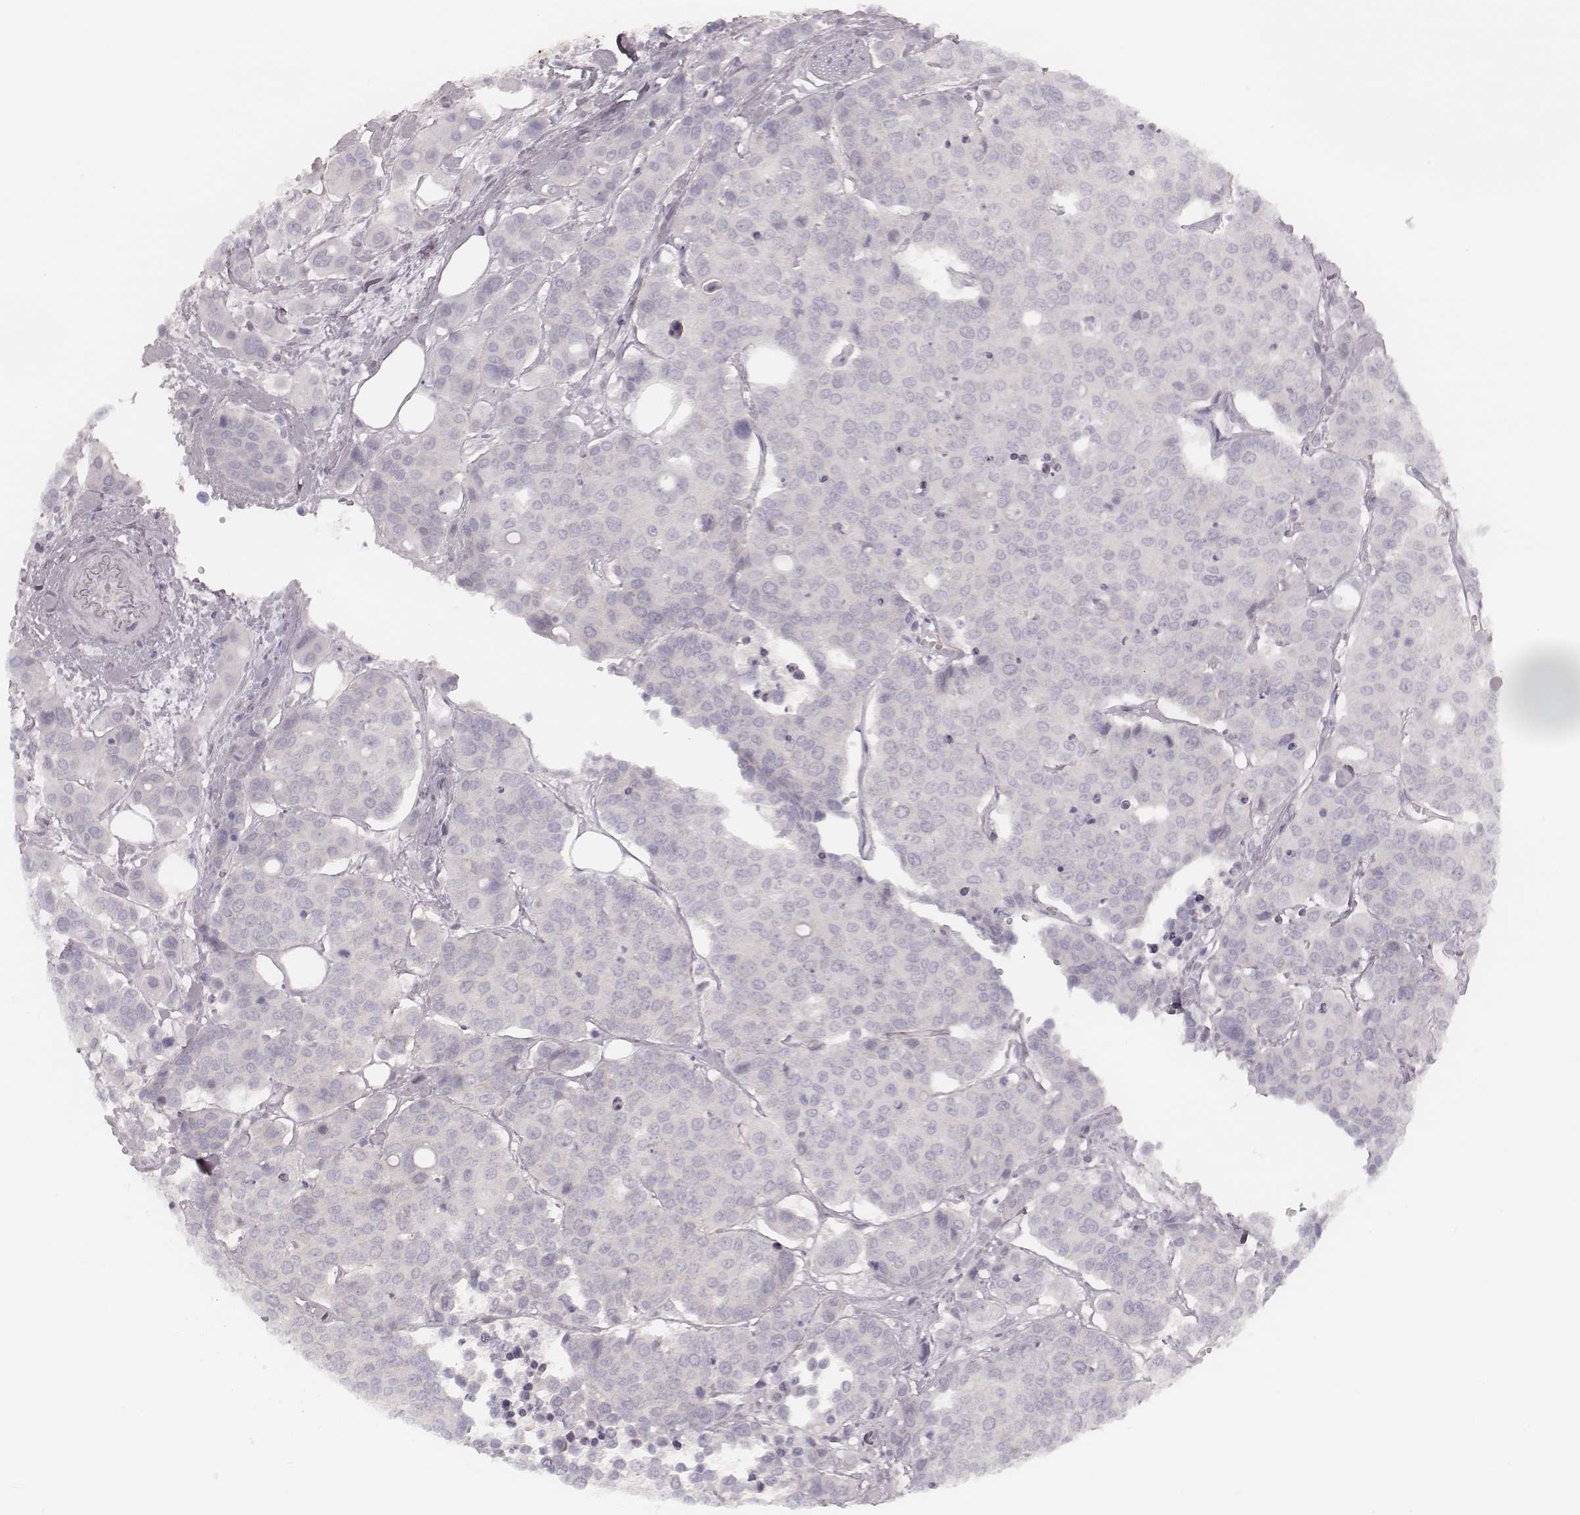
{"staining": {"intensity": "negative", "quantity": "none", "location": "none"}, "tissue": "carcinoid", "cell_type": "Tumor cells", "image_type": "cancer", "snomed": [{"axis": "morphology", "description": "Carcinoid, malignant, NOS"}, {"axis": "topography", "description": "Colon"}], "caption": "There is no significant positivity in tumor cells of carcinoid. Nuclei are stained in blue.", "gene": "ACACB", "patient": {"sex": "male", "age": 81}}